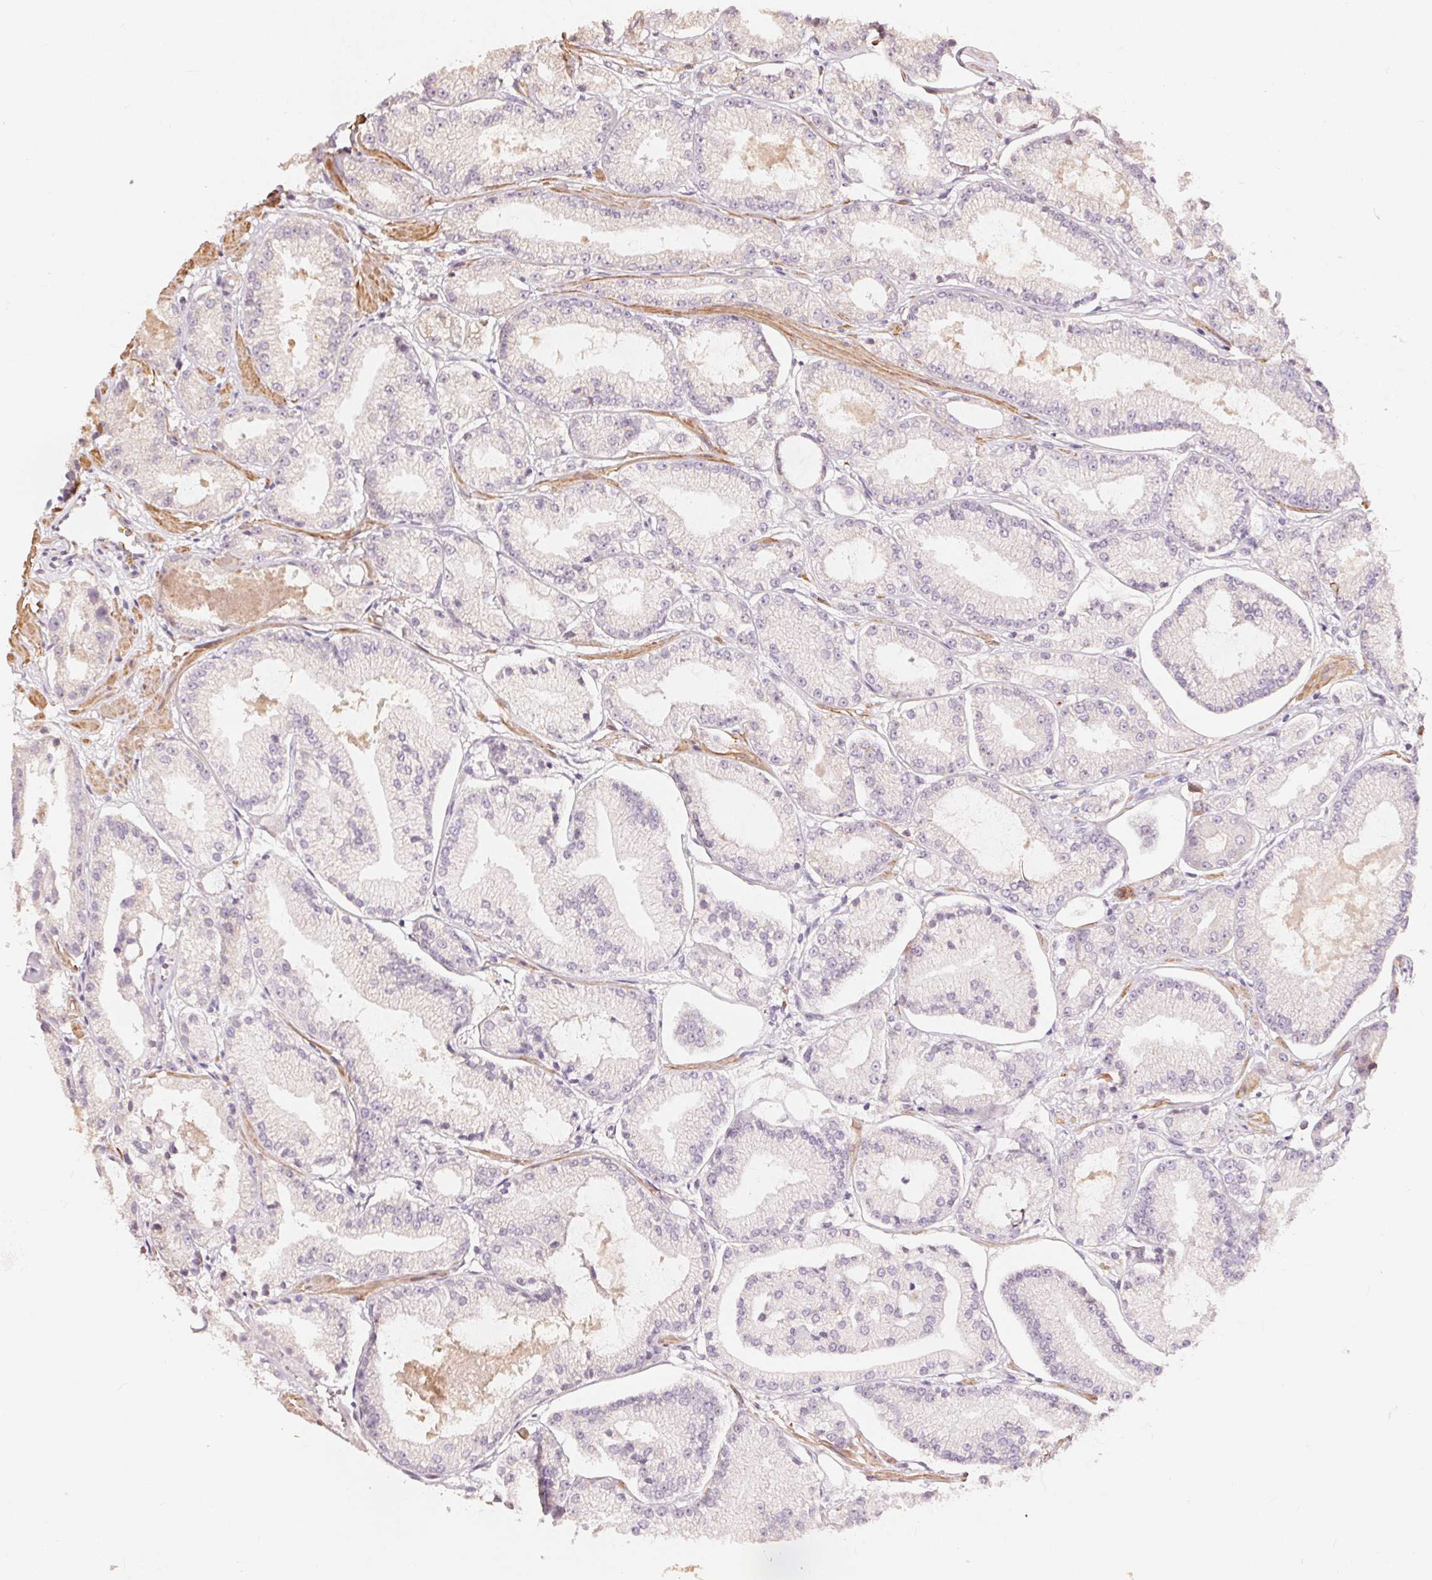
{"staining": {"intensity": "negative", "quantity": "none", "location": "none"}, "tissue": "prostate cancer", "cell_type": "Tumor cells", "image_type": "cancer", "snomed": [{"axis": "morphology", "description": "Adenocarcinoma, Low grade"}, {"axis": "topography", "description": "Prostate"}], "caption": "The photomicrograph demonstrates no staining of tumor cells in prostate adenocarcinoma (low-grade). (Brightfield microscopy of DAB (3,3'-diaminobenzidine) IHC at high magnification).", "gene": "TP53AIP1", "patient": {"sex": "male", "age": 55}}